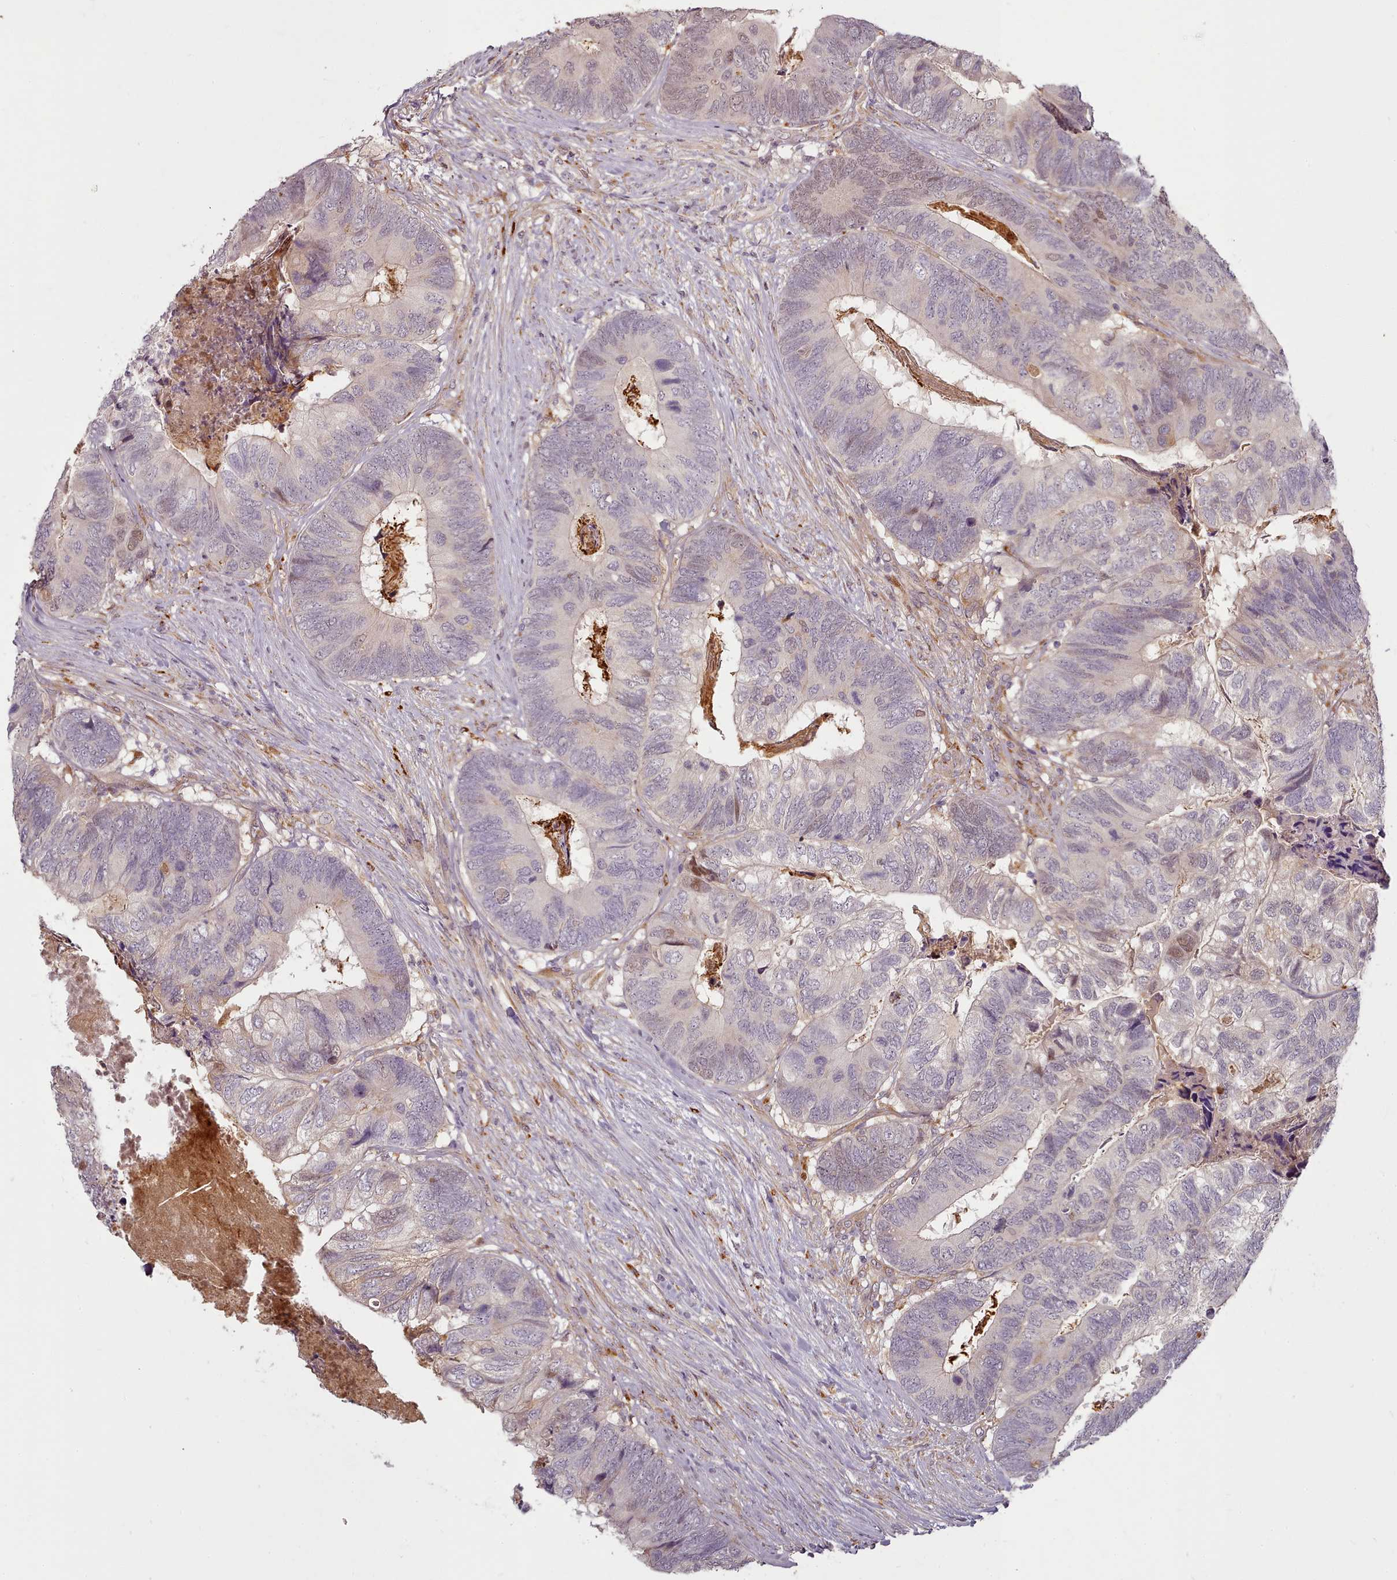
{"staining": {"intensity": "weak", "quantity": "<25%", "location": "nuclear"}, "tissue": "colorectal cancer", "cell_type": "Tumor cells", "image_type": "cancer", "snomed": [{"axis": "morphology", "description": "Adenocarcinoma, NOS"}, {"axis": "topography", "description": "Colon"}], "caption": "Immunohistochemistry (IHC) micrograph of colorectal cancer (adenocarcinoma) stained for a protein (brown), which displays no expression in tumor cells.", "gene": "C1QTNF5", "patient": {"sex": "female", "age": 67}}